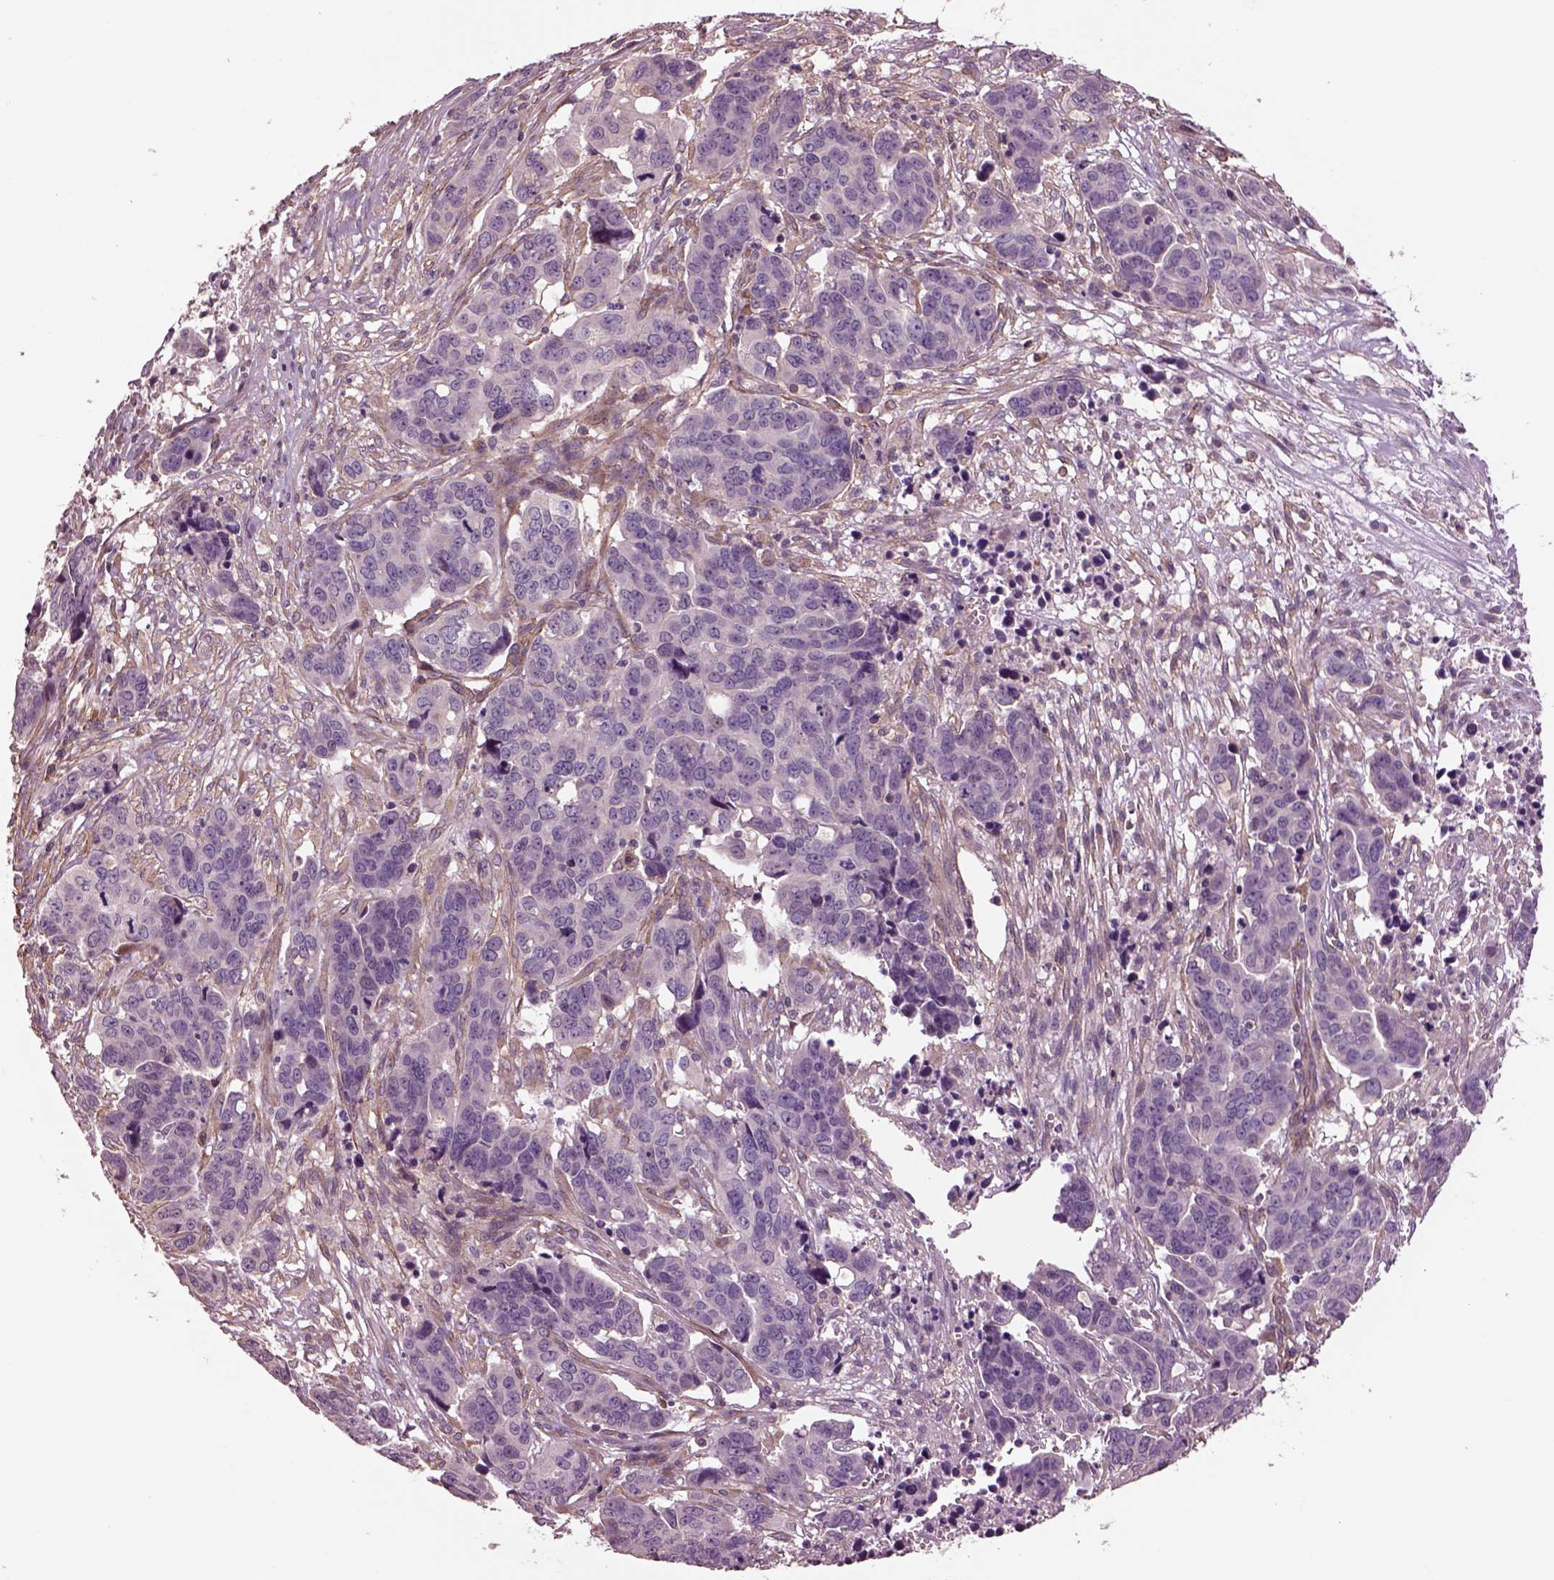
{"staining": {"intensity": "negative", "quantity": "none", "location": "none"}, "tissue": "ovarian cancer", "cell_type": "Tumor cells", "image_type": "cancer", "snomed": [{"axis": "morphology", "description": "Carcinoma, endometroid"}, {"axis": "topography", "description": "Ovary"}], "caption": "IHC of ovarian cancer reveals no expression in tumor cells. Nuclei are stained in blue.", "gene": "HTR1B", "patient": {"sex": "female", "age": 78}}